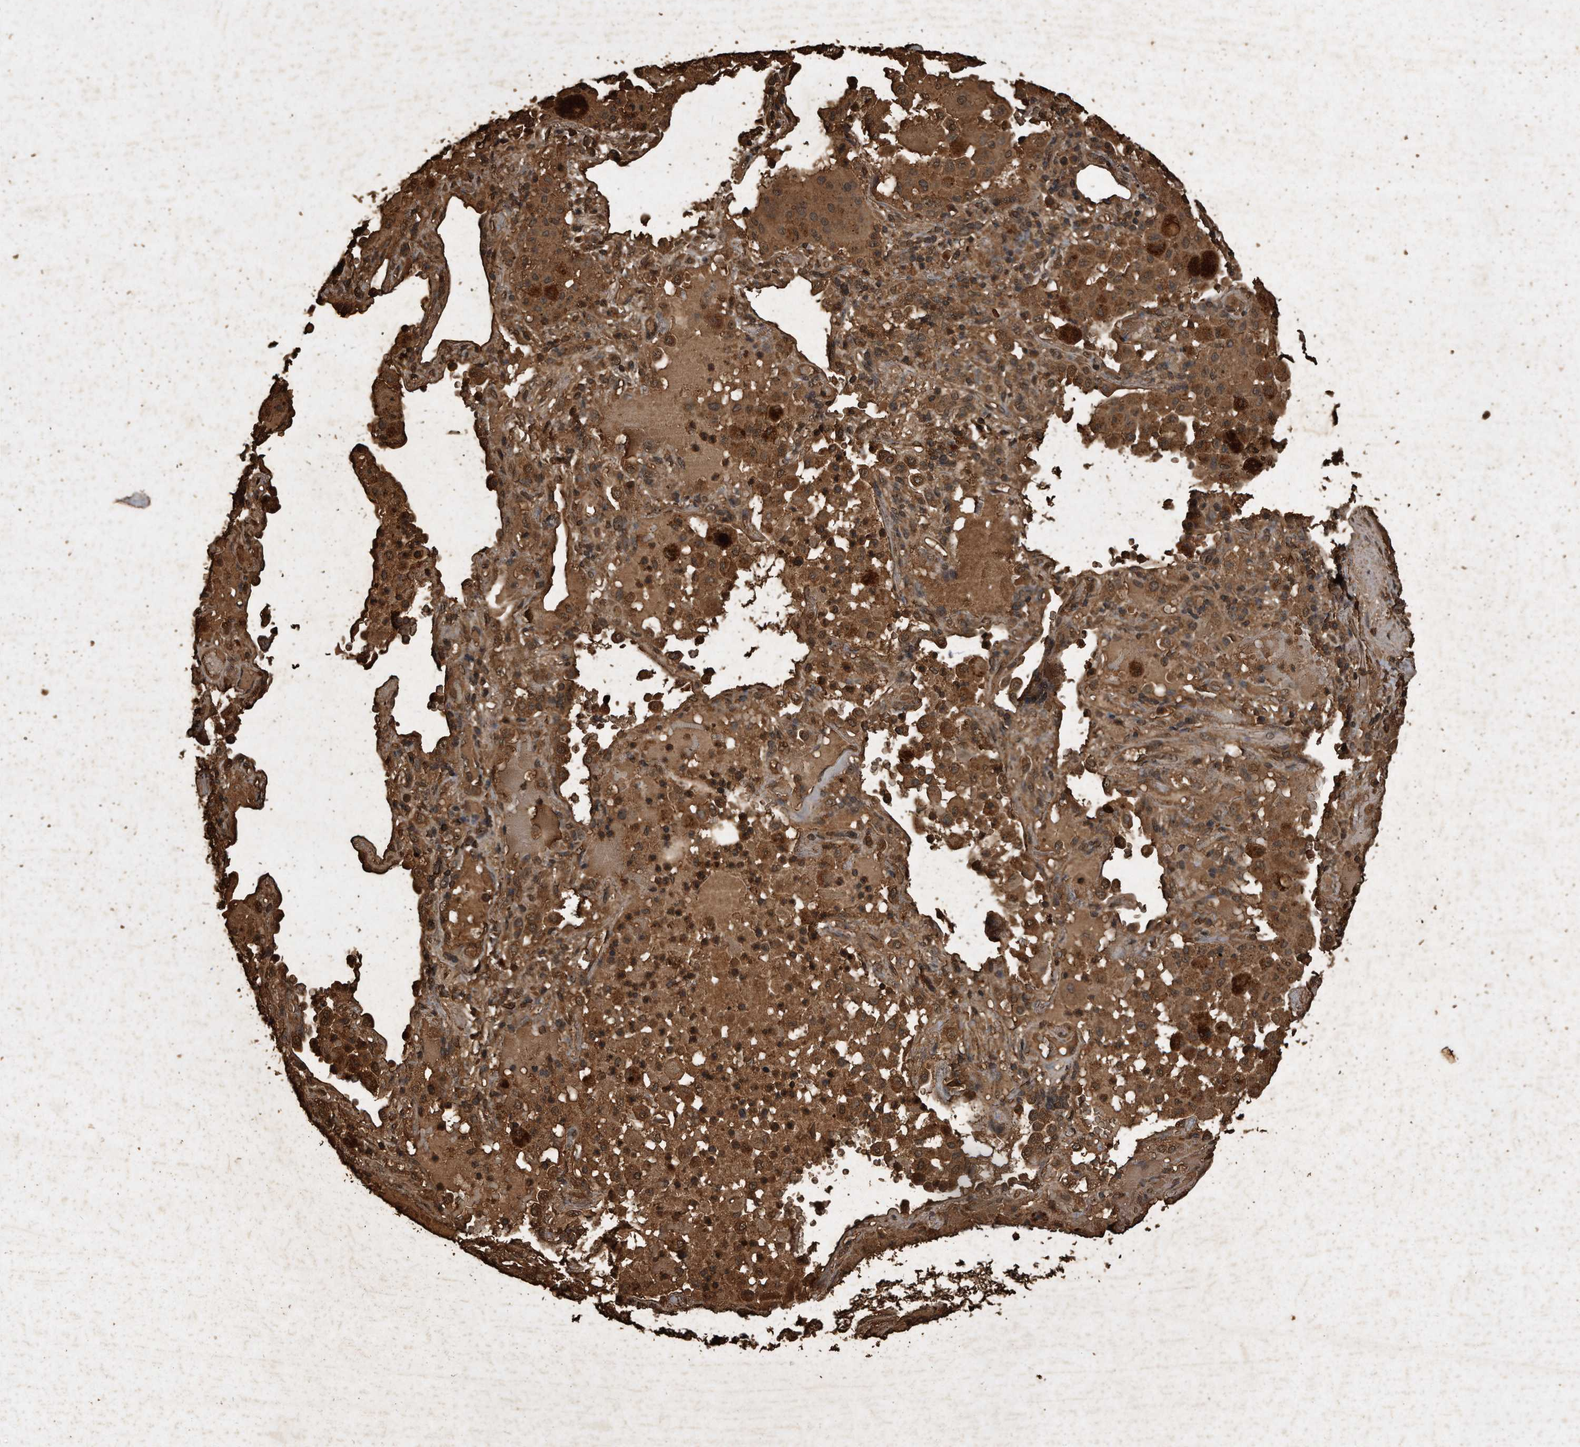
{"staining": {"intensity": "moderate", "quantity": ">75%", "location": "cytoplasmic/membranous"}, "tissue": "lung cancer", "cell_type": "Tumor cells", "image_type": "cancer", "snomed": [{"axis": "morphology", "description": "Squamous cell carcinoma, NOS"}, {"axis": "topography", "description": "Lung"}], "caption": "The micrograph shows staining of lung squamous cell carcinoma, revealing moderate cytoplasmic/membranous protein positivity (brown color) within tumor cells.", "gene": "CFLAR", "patient": {"sex": "male", "age": 57}}